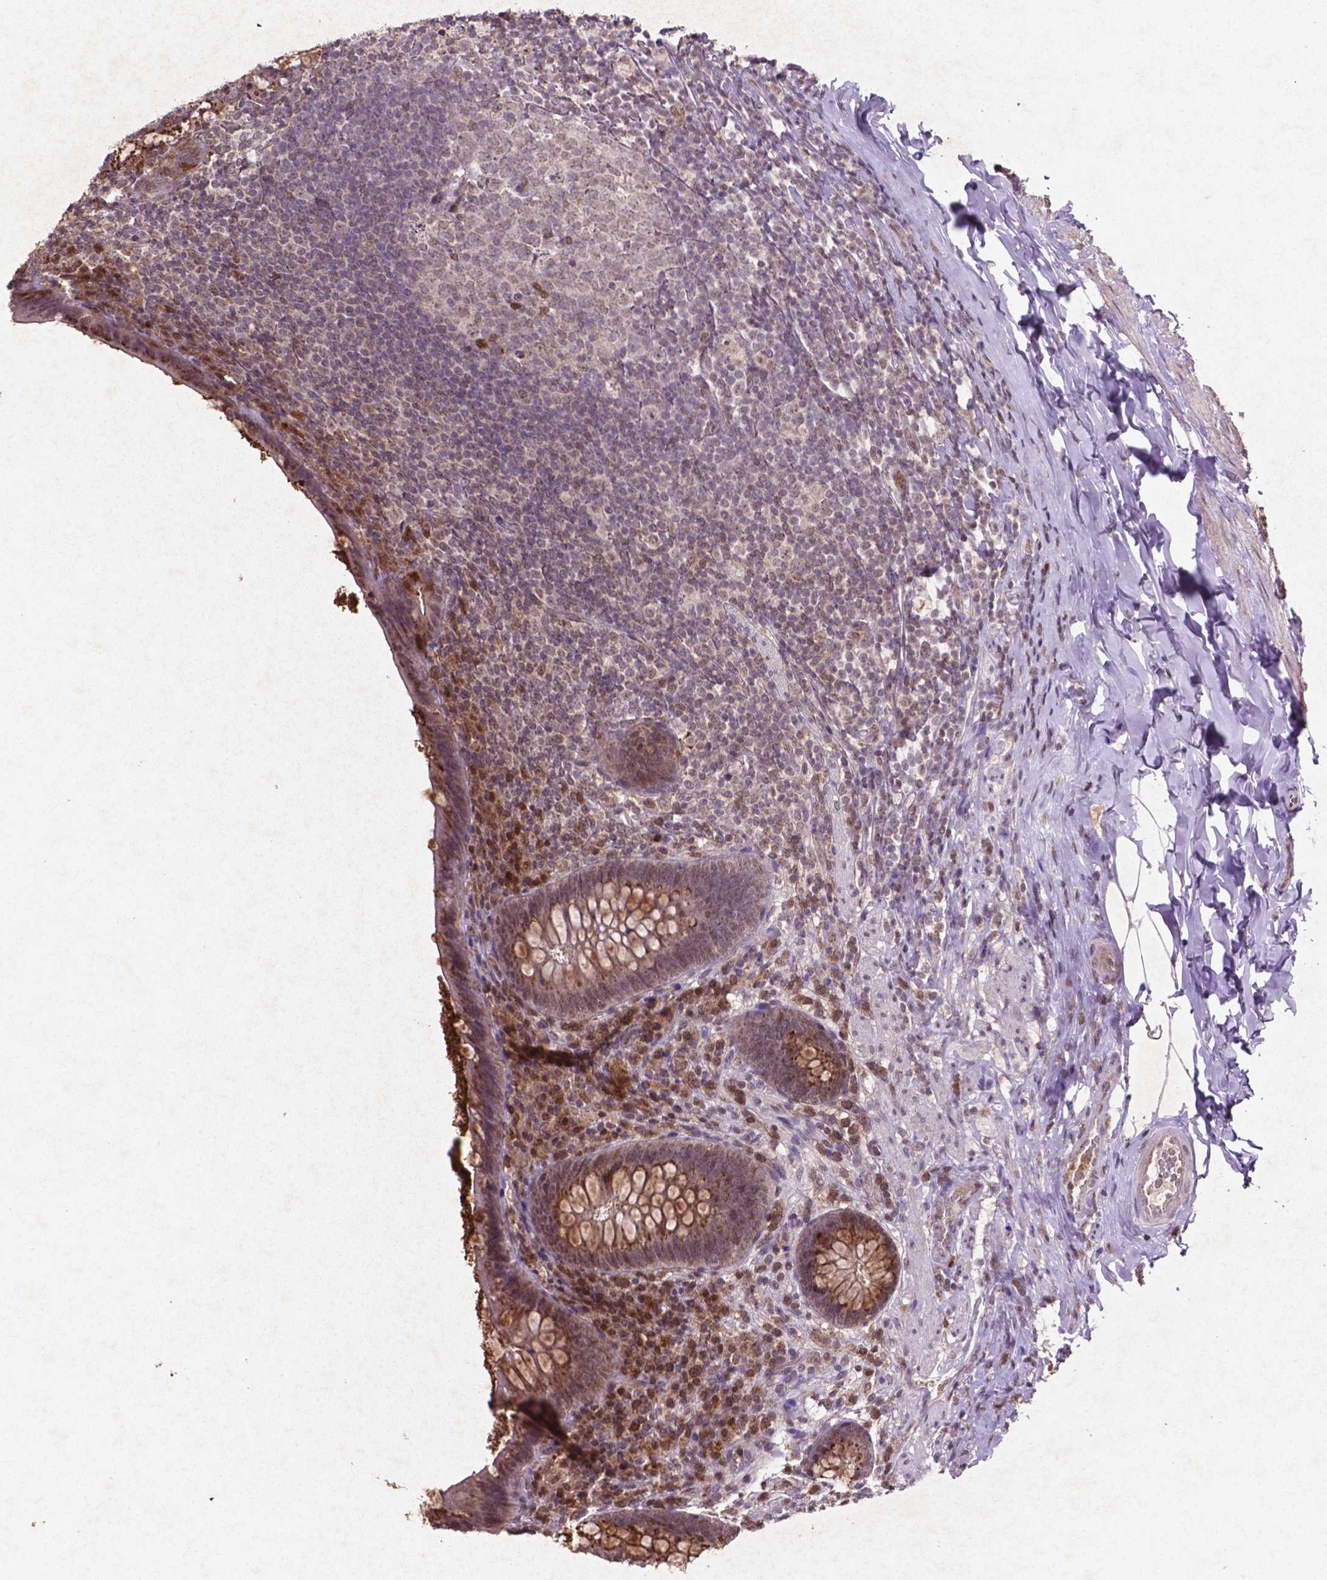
{"staining": {"intensity": "moderate", "quantity": "25%-75%", "location": "cytoplasmic/membranous"}, "tissue": "appendix", "cell_type": "Glandular cells", "image_type": "normal", "snomed": [{"axis": "morphology", "description": "Normal tissue, NOS"}, {"axis": "topography", "description": "Appendix"}], "caption": "Immunohistochemical staining of benign appendix demonstrates 25%-75% levels of moderate cytoplasmic/membranous protein positivity in approximately 25%-75% of glandular cells. Nuclei are stained in blue.", "gene": "GLRX", "patient": {"sex": "male", "age": 47}}